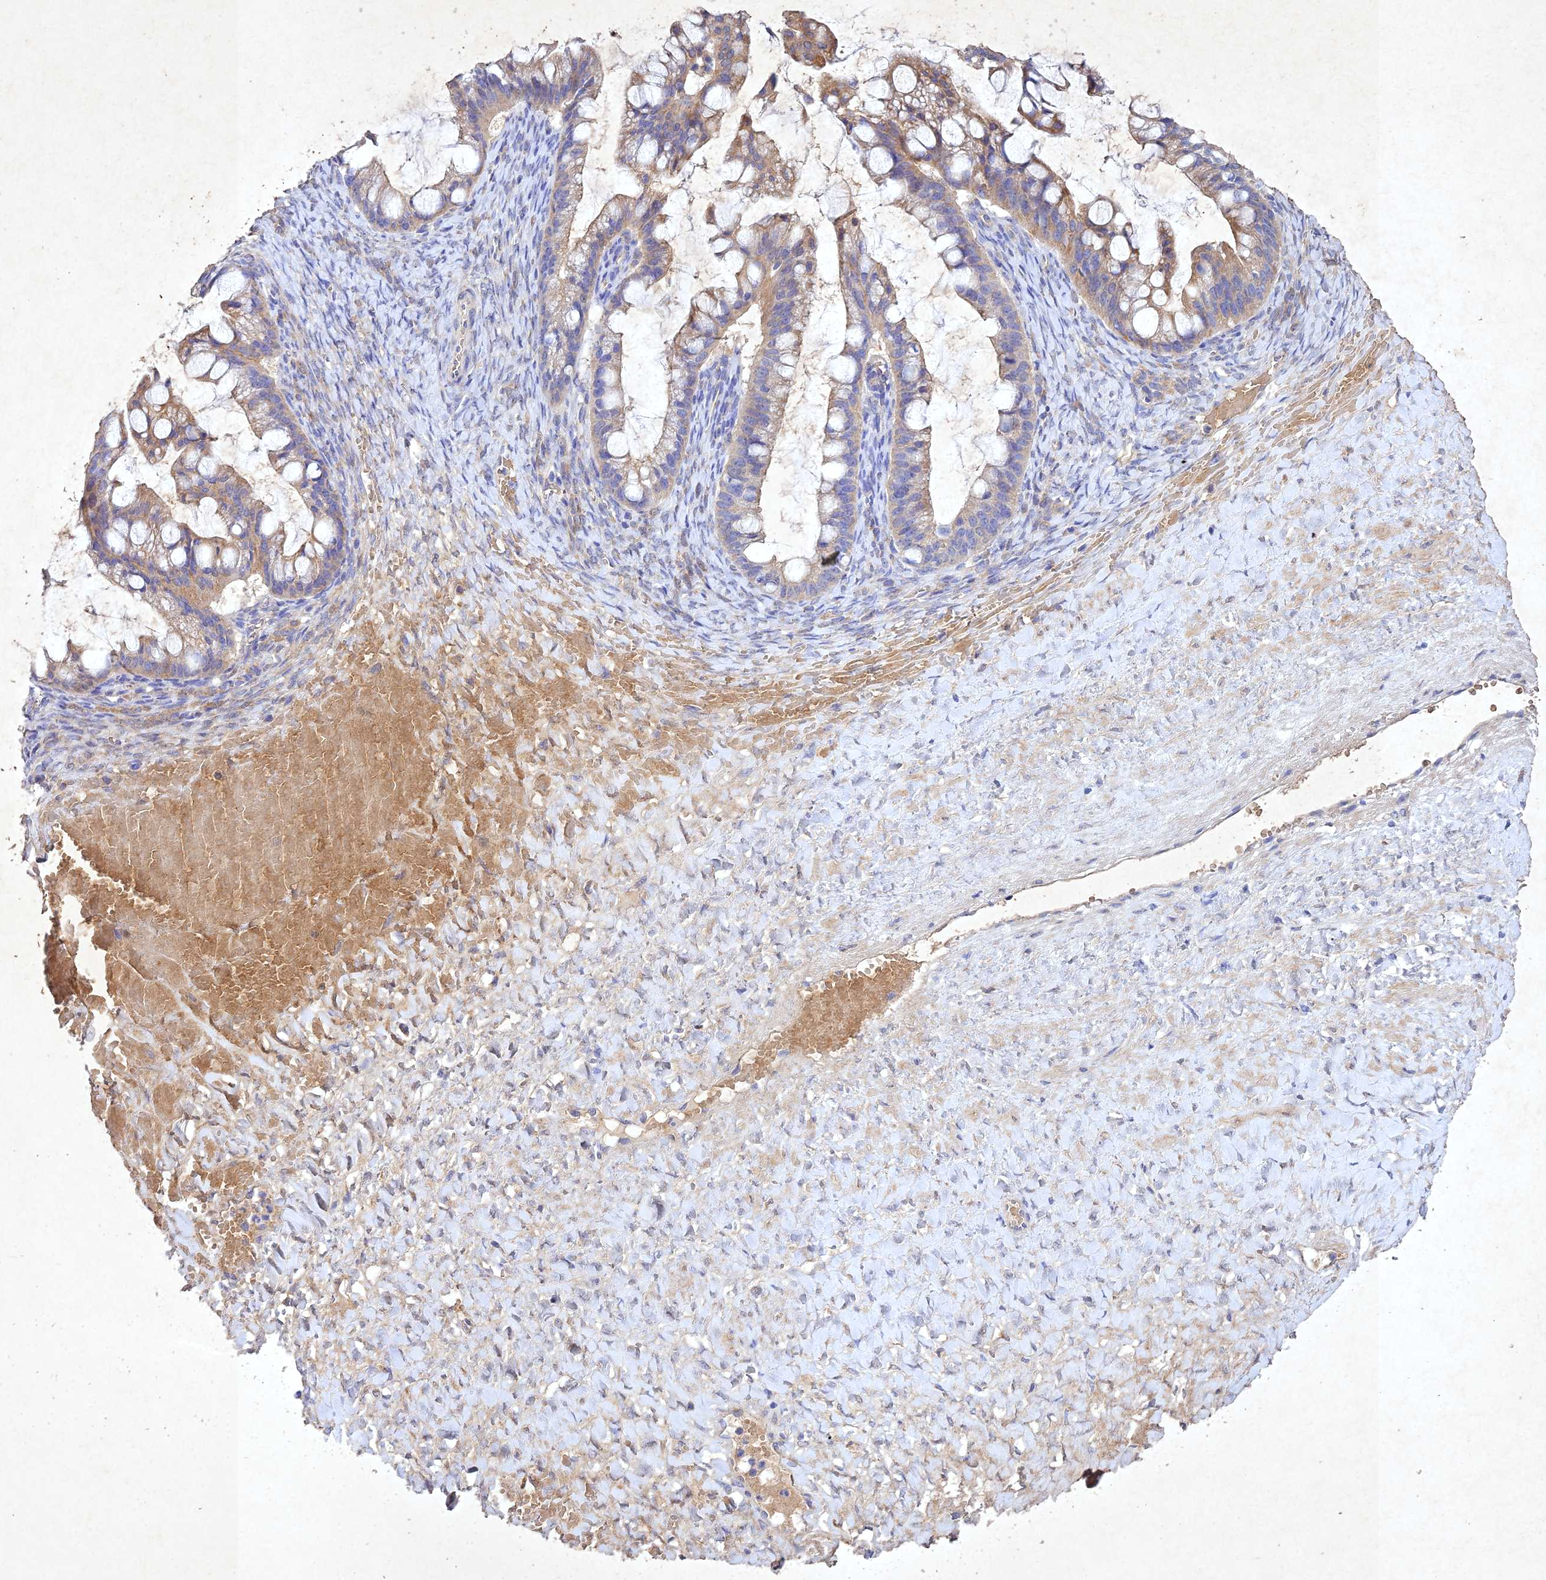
{"staining": {"intensity": "weak", "quantity": ">75%", "location": "cytoplasmic/membranous"}, "tissue": "ovarian cancer", "cell_type": "Tumor cells", "image_type": "cancer", "snomed": [{"axis": "morphology", "description": "Cystadenocarcinoma, mucinous, NOS"}, {"axis": "topography", "description": "Ovary"}], "caption": "Brown immunohistochemical staining in ovarian cancer (mucinous cystadenocarcinoma) shows weak cytoplasmic/membranous positivity in about >75% of tumor cells.", "gene": "NDUFV1", "patient": {"sex": "female", "age": 73}}